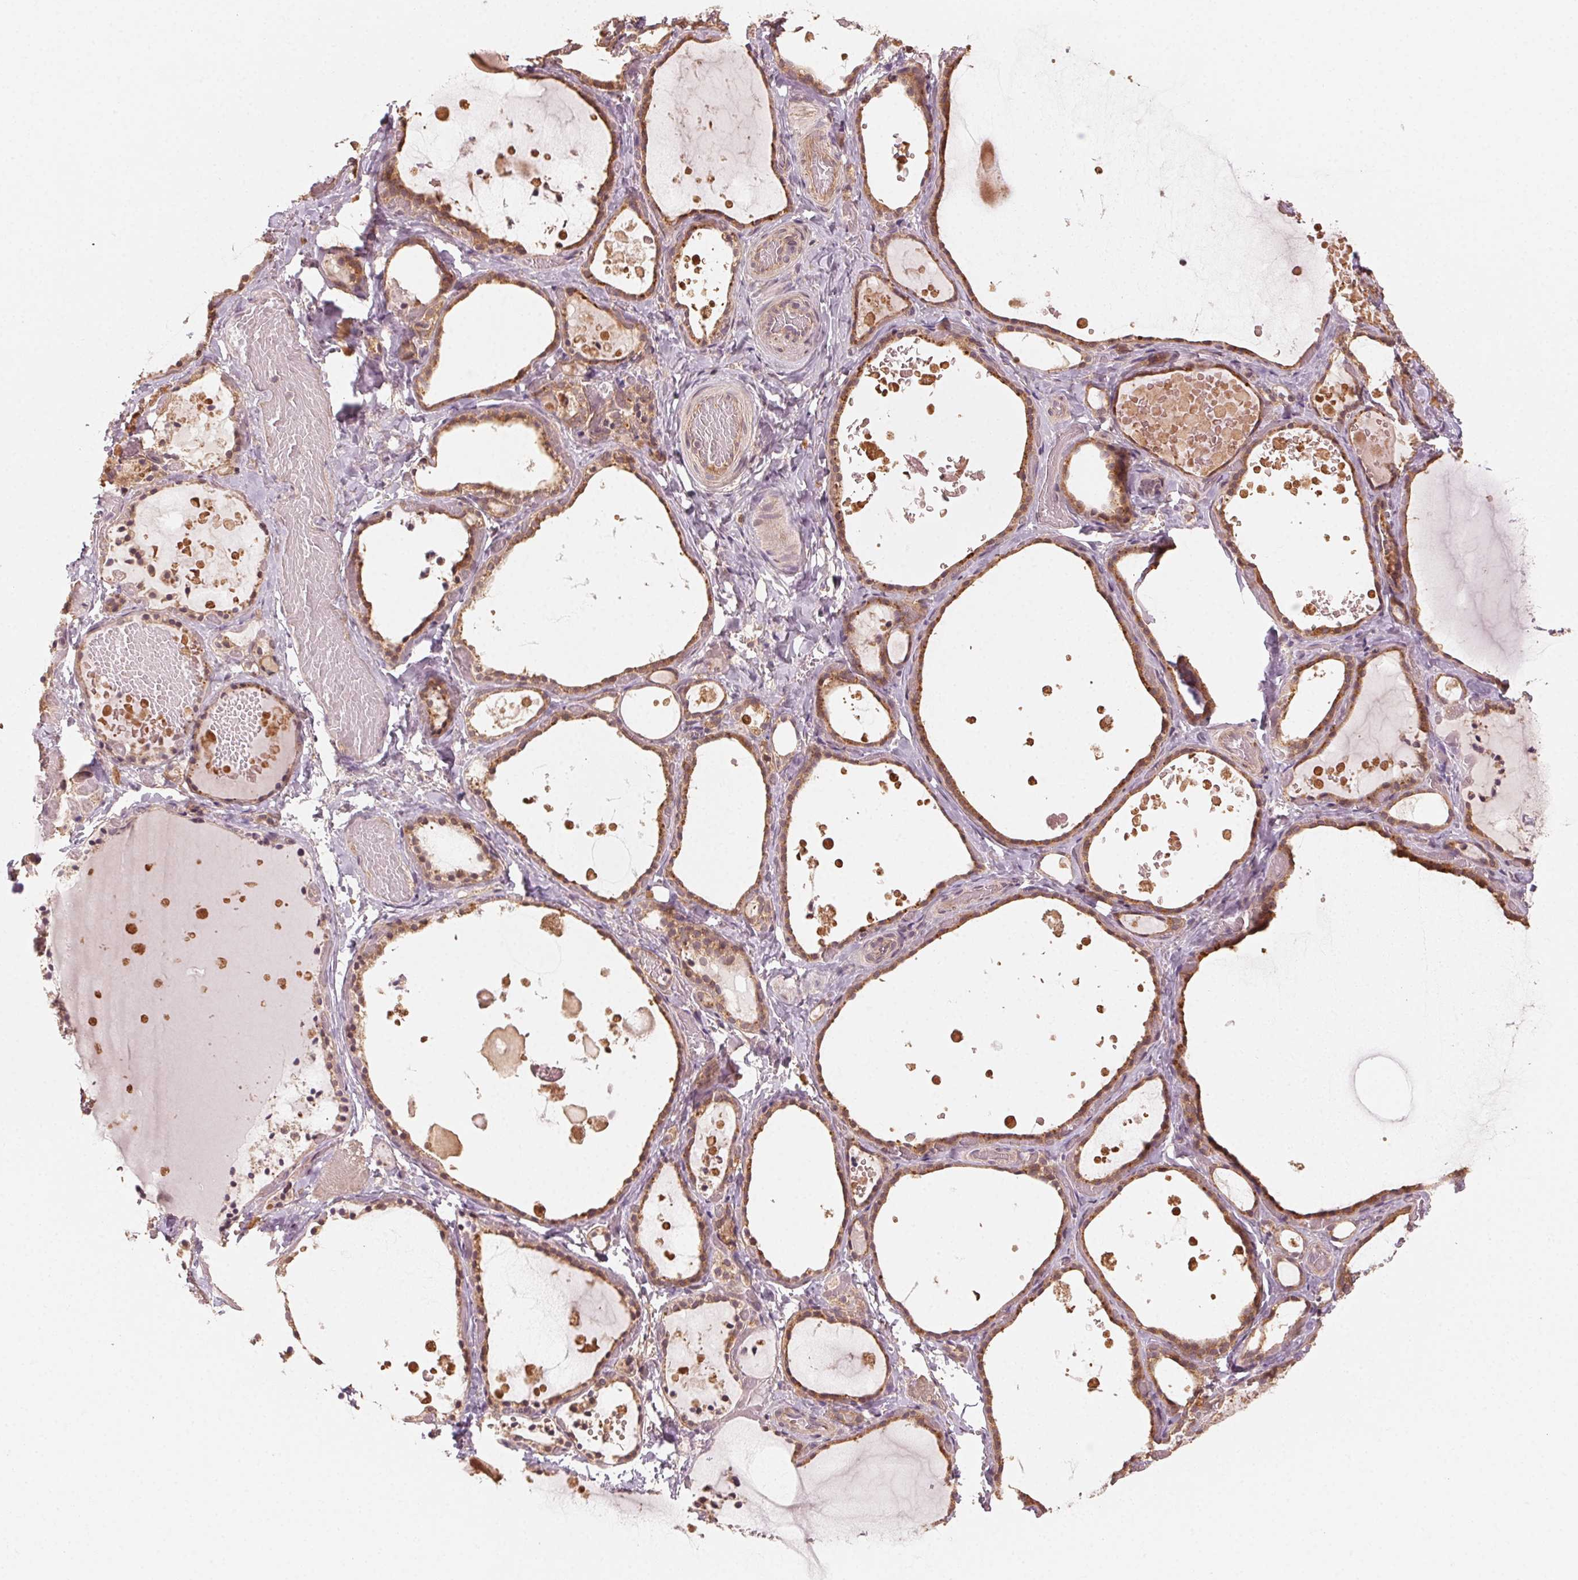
{"staining": {"intensity": "moderate", "quantity": ">75%", "location": "cytoplasmic/membranous"}, "tissue": "thyroid gland", "cell_type": "Glandular cells", "image_type": "normal", "snomed": [{"axis": "morphology", "description": "Normal tissue, NOS"}, {"axis": "topography", "description": "Thyroid gland"}], "caption": "A high-resolution photomicrograph shows immunohistochemistry (IHC) staining of benign thyroid gland, which demonstrates moderate cytoplasmic/membranous staining in approximately >75% of glandular cells.", "gene": "WBP2", "patient": {"sex": "female", "age": 56}}